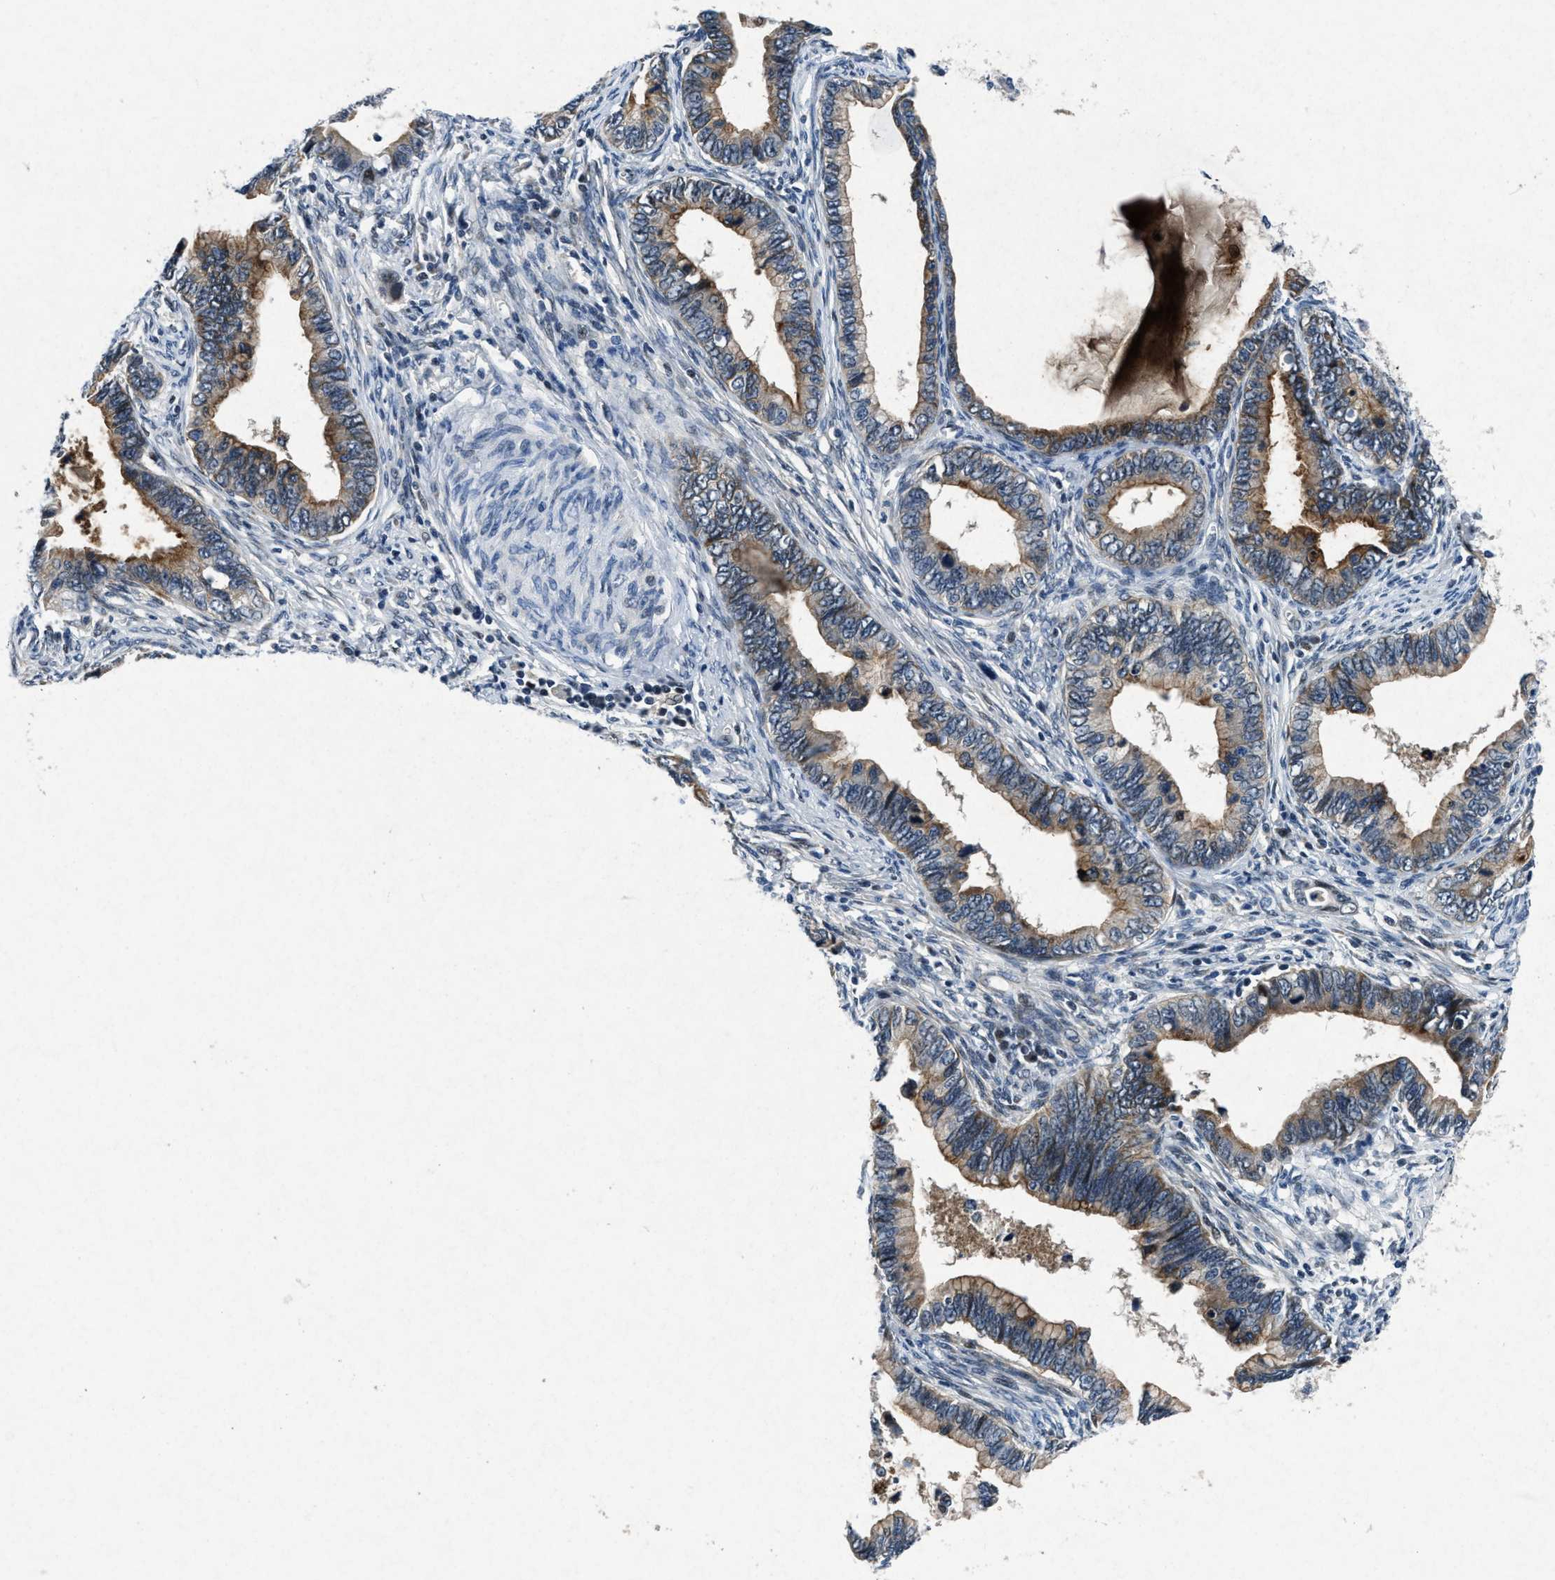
{"staining": {"intensity": "moderate", "quantity": ">75%", "location": "cytoplasmic/membranous"}, "tissue": "cervical cancer", "cell_type": "Tumor cells", "image_type": "cancer", "snomed": [{"axis": "morphology", "description": "Adenocarcinoma, NOS"}, {"axis": "topography", "description": "Cervix"}], "caption": "This is an image of IHC staining of cervical cancer (adenocarcinoma), which shows moderate expression in the cytoplasmic/membranous of tumor cells.", "gene": "PHLDA1", "patient": {"sex": "female", "age": 44}}